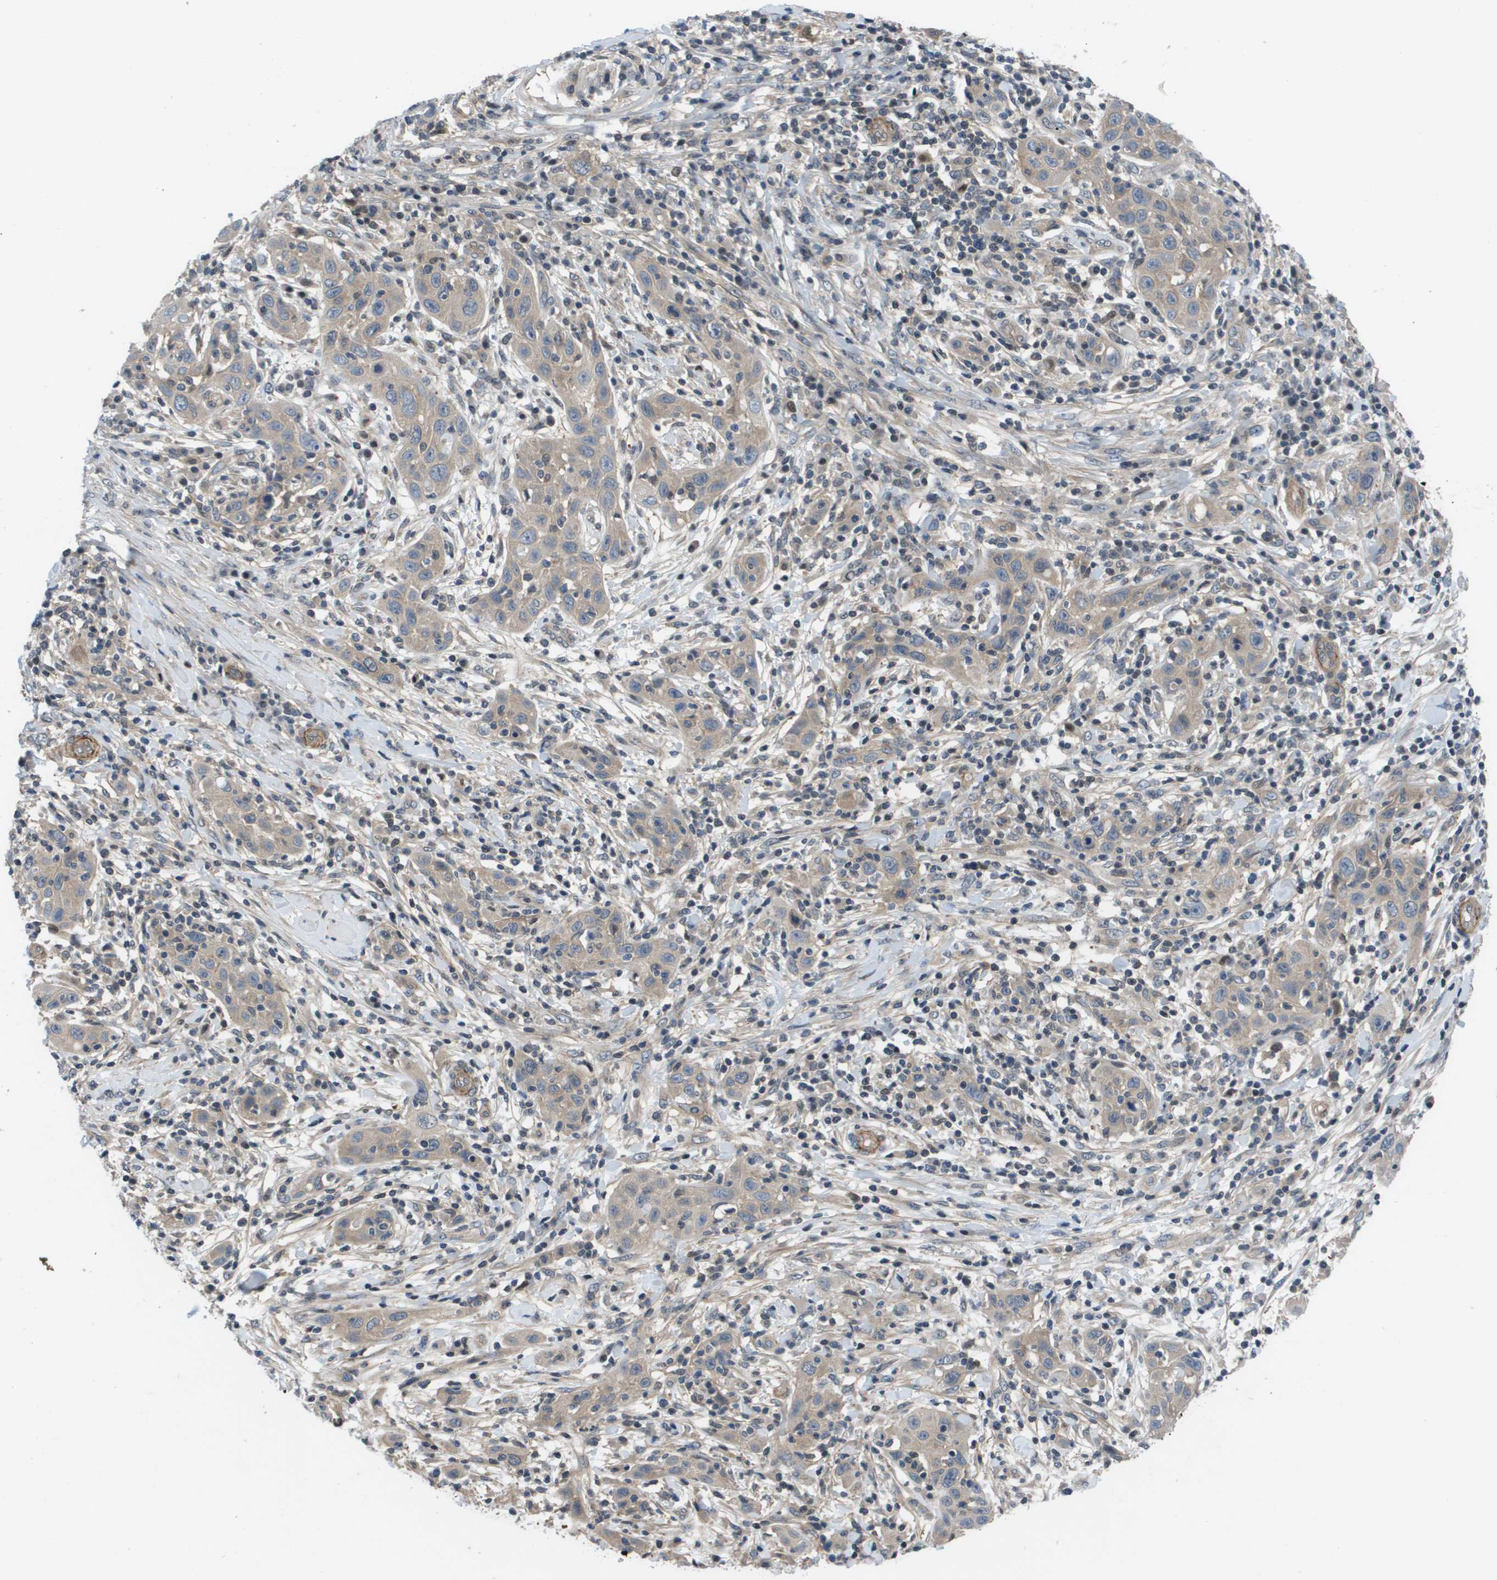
{"staining": {"intensity": "weak", "quantity": "25%-75%", "location": "cytoplasmic/membranous"}, "tissue": "skin cancer", "cell_type": "Tumor cells", "image_type": "cancer", "snomed": [{"axis": "morphology", "description": "Squamous cell carcinoma, NOS"}, {"axis": "topography", "description": "Skin"}], "caption": "Immunohistochemical staining of skin squamous cell carcinoma exhibits low levels of weak cytoplasmic/membranous positivity in about 25%-75% of tumor cells. Ihc stains the protein of interest in brown and the nuclei are stained blue.", "gene": "ENPP5", "patient": {"sex": "female", "age": 88}}